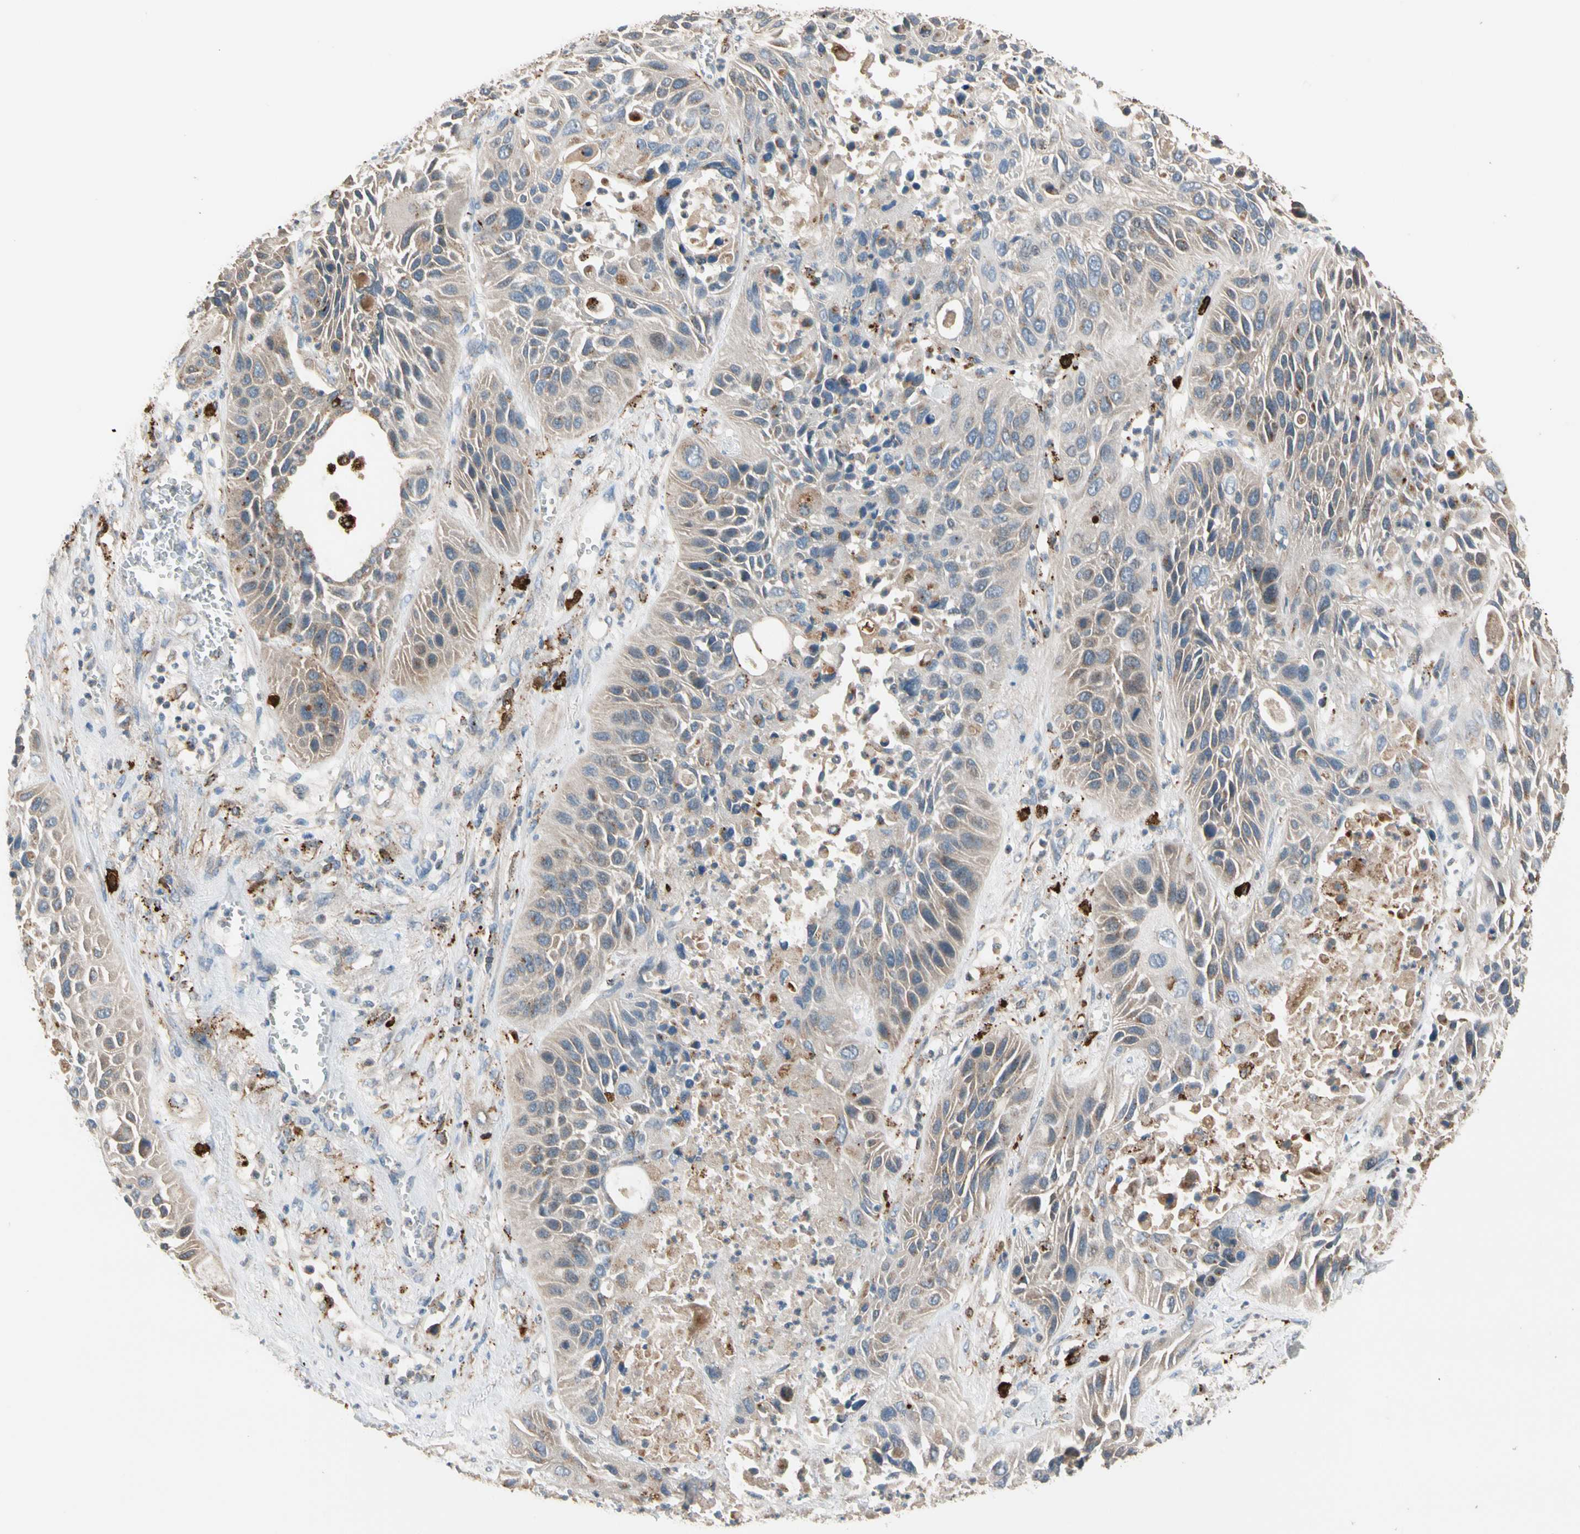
{"staining": {"intensity": "negative", "quantity": "none", "location": "none"}, "tissue": "lung cancer", "cell_type": "Tumor cells", "image_type": "cancer", "snomed": [{"axis": "morphology", "description": "Squamous cell carcinoma, NOS"}, {"axis": "topography", "description": "Lung"}], "caption": "The IHC histopathology image has no significant positivity in tumor cells of lung squamous cell carcinoma tissue.", "gene": "GM2A", "patient": {"sex": "female", "age": 76}}